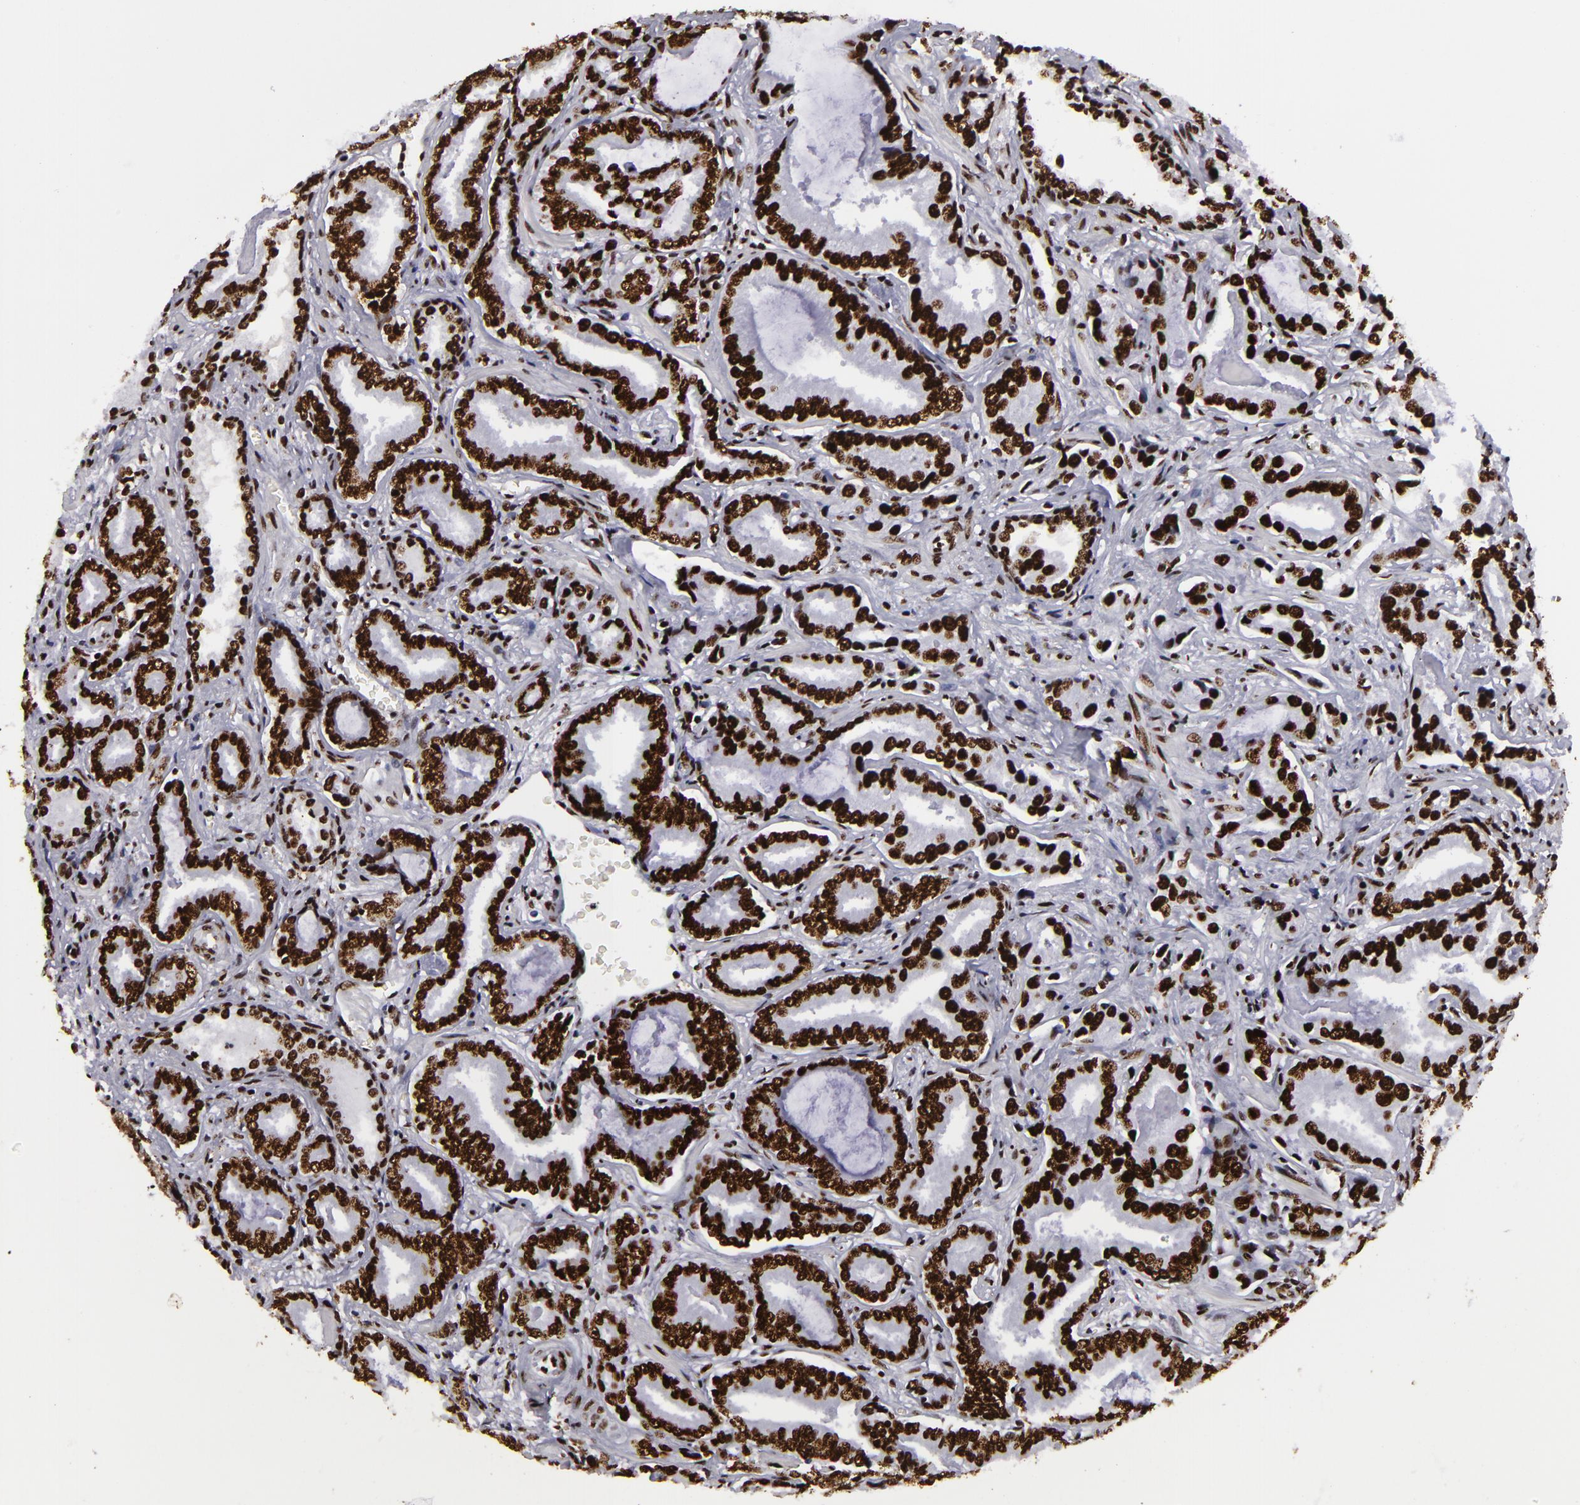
{"staining": {"intensity": "strong", "quantity": ">75%", "location": "nuclear"}, "tissue": "prostate cancer", "cell_type": "Tumor cells", "image_type": "cancer", "snomed": [{"axis": "morphology", "description": "Adenocarcinoma, Low grade"}, {"axis": "topography", "description": "Prostate"}], "caption": "Immunohistochemical staining of prostate cancer (adenocarcinoma (low-grade)) shows high levels of strong nuclear protein positivity in approximately >75% of tumor cells.", "gene": "SAFB", "patient": {"sex": "male", "age": 65}}